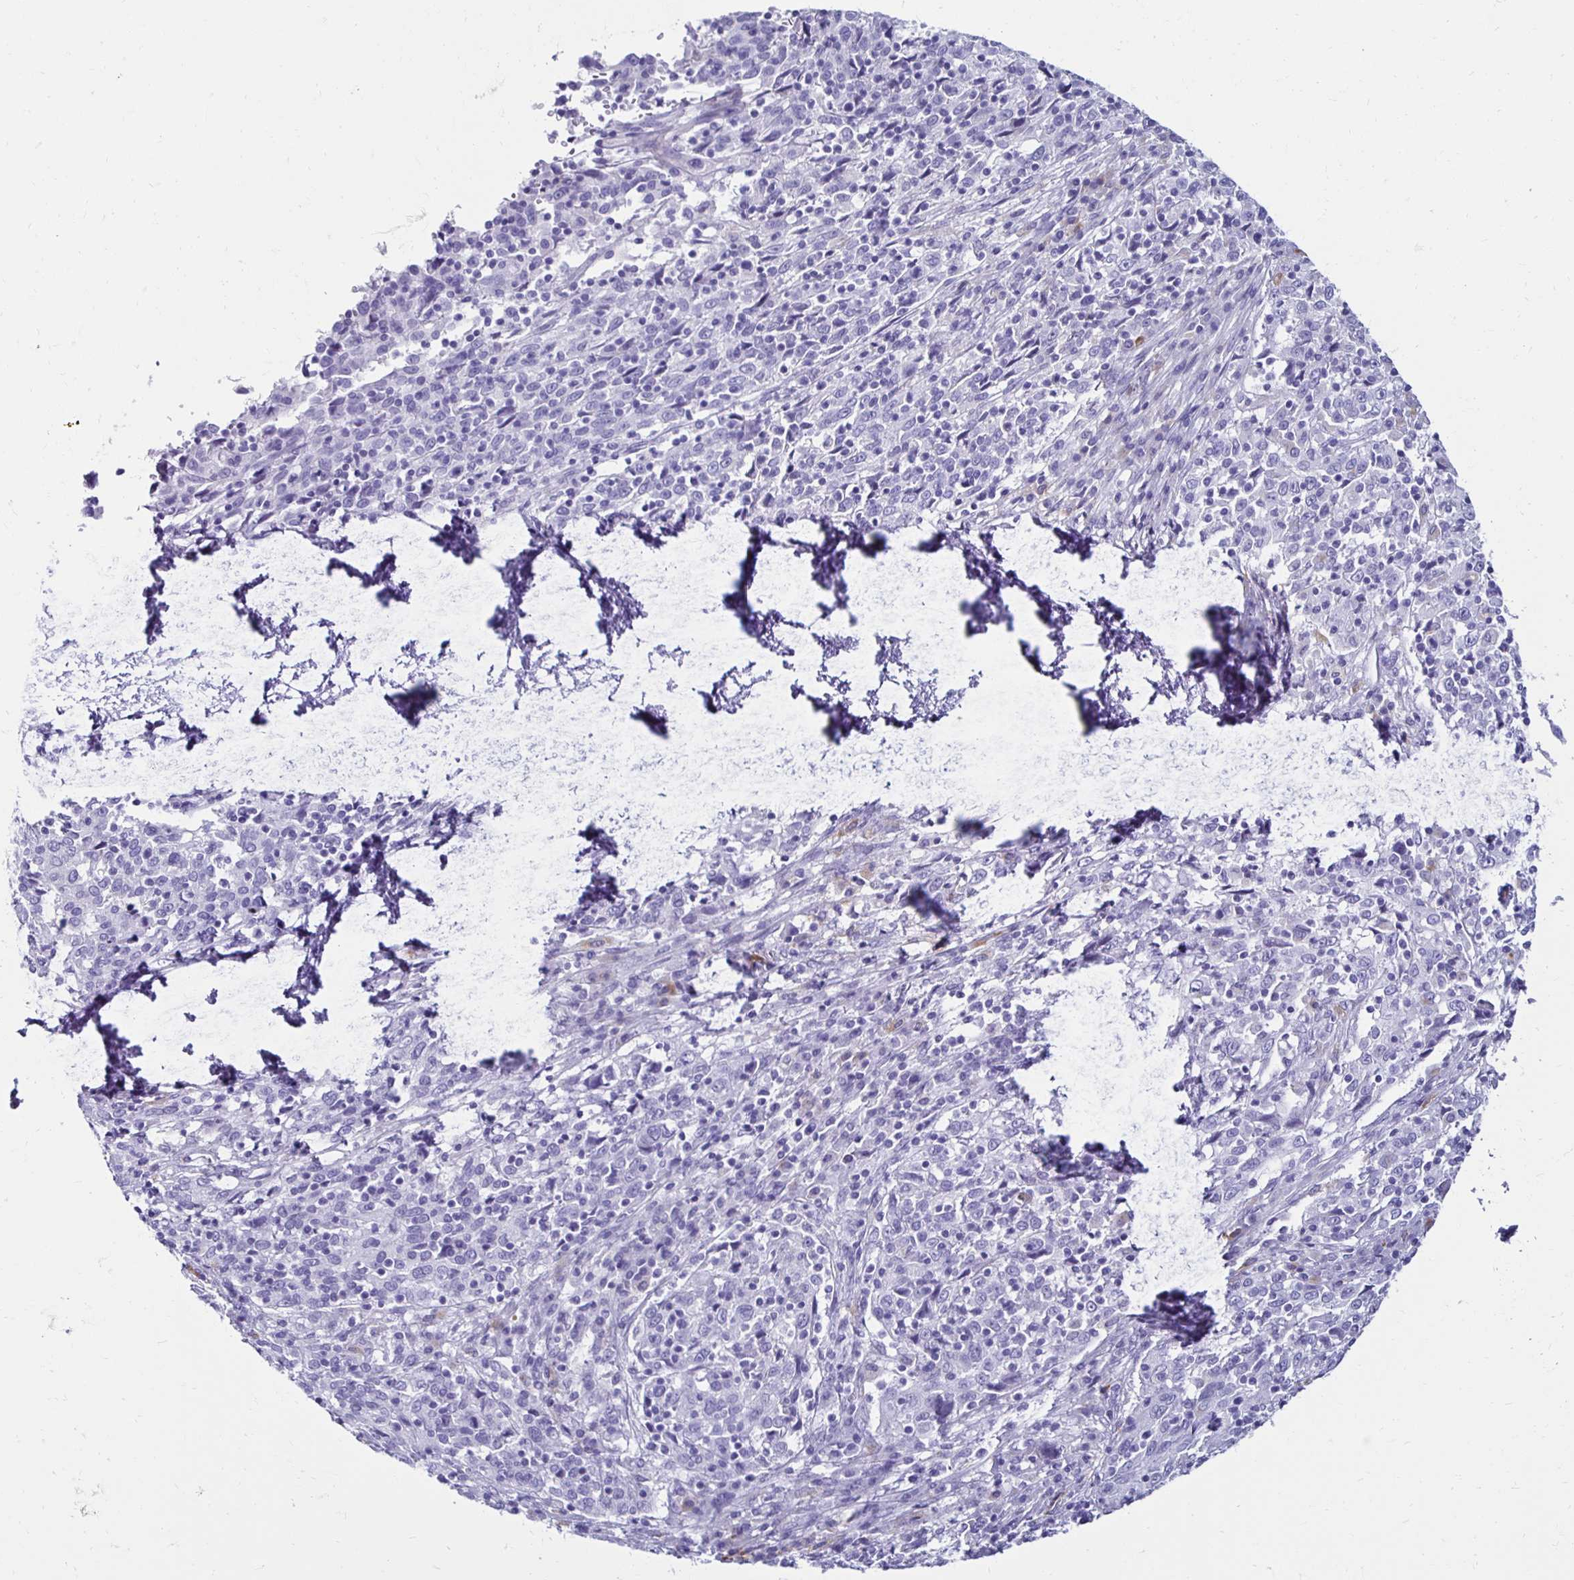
{"staining": {"intensity": "negative", "quantity": "none", "location": "none"}, "tissue": "cervical cancer", "cell_type": "Tumor cells", "image_type": "cancer", "snomed": [{"axis": "morphology", "description": "Squamous cell carcinoma, NOS"}, {"axis": "topography", "description": "Cervix"}], "caption": "This is an IHC micrograph of human squamous cell carcinoma (cervical). There is no staining in tumor cells.", "gene": "CST5", "patient": {"sex": "female", "age": 46}}